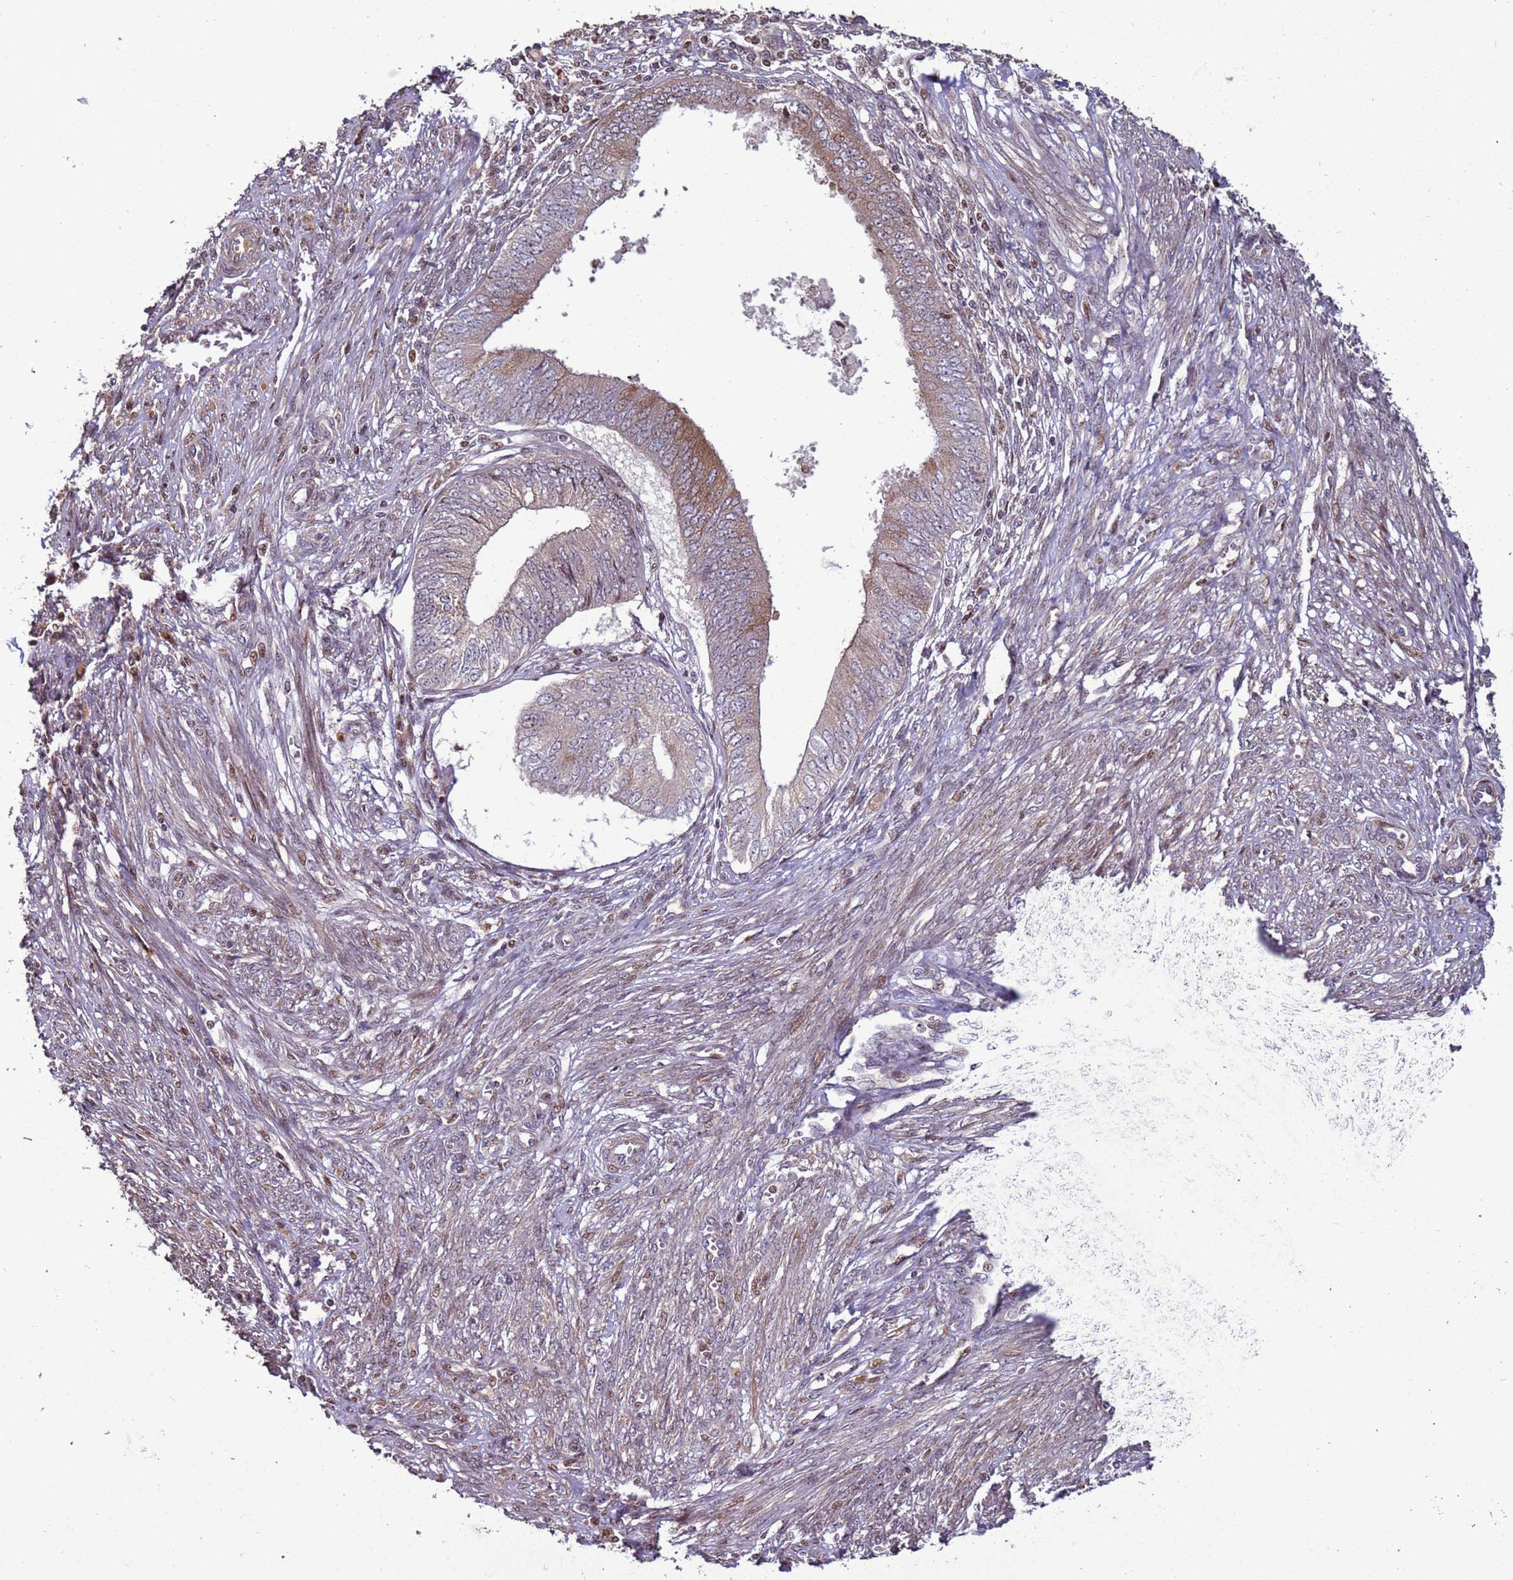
{"staining": {"intensity": "moderate", "quantity": "<25%", "location": "cytoplasmic/membranous,nuclear"}, "tissue": "endometrial cancer", "cell_type": "Tumor cells", "image_type": "cancer", "snomed": [{"axis": "morphology", "description": "Adenocarcinoma, NOS"}, {"axis": "topography", "description": "Endometrium"}], "caption": "Endometrial cancer (adenocarcinoma) stained for a protein (brown) demonstrates moderate cytoplasmic/membranous and nuclear positive positivity in approximately <25% of tumor cells.", "gene": "HGH1", "patient": {"sex": "female", "age": 68}}